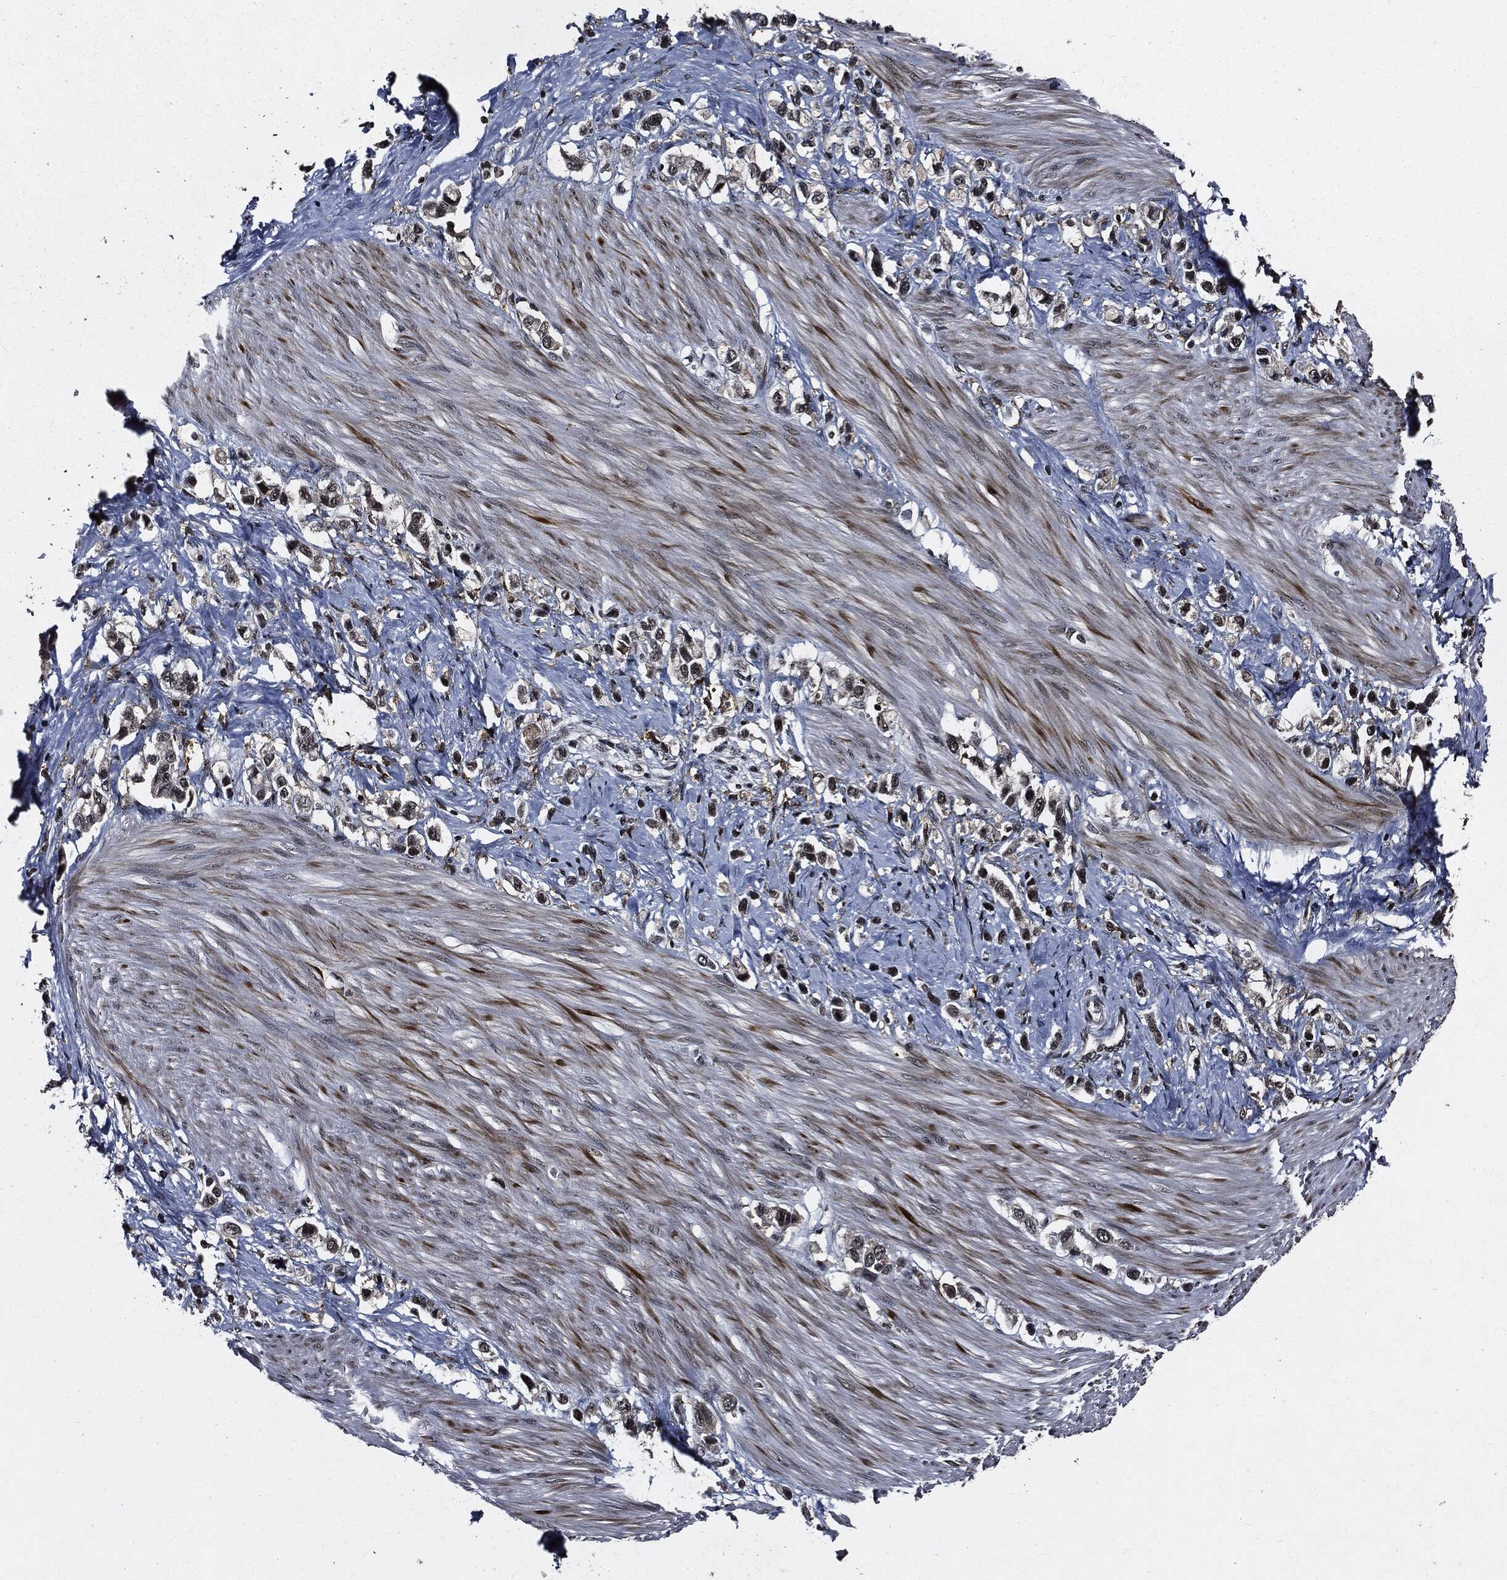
{"staining": {"intensity": "strong", "quantity": "25%-75%", "location": "cytoplasmic/membranous,nuclear"}, "tissue": "stomach cancer", "cell_type": "Tumor cells", "image_type": "cancer", "snomed": [{"axis": "morphology", "description": "Normal tissue, NOS"}, {"axis": "morphology", "description": "Adenocarcinoma, NOS"}, {"axis": "morphology", "description": "Adenocarcinoma, High grade"}, {"axis": "topography", "description": "Stomach, upper"}, {"axis": "topography", "description": "Stomach"}], "caption": "Human adenocarcinoma (high-grade) (stomach) stained with a protein marker demonstrates strong staining in tumor cells.", "gene": "SUGT1", "patient": {"sex": "female", "age": 65}}